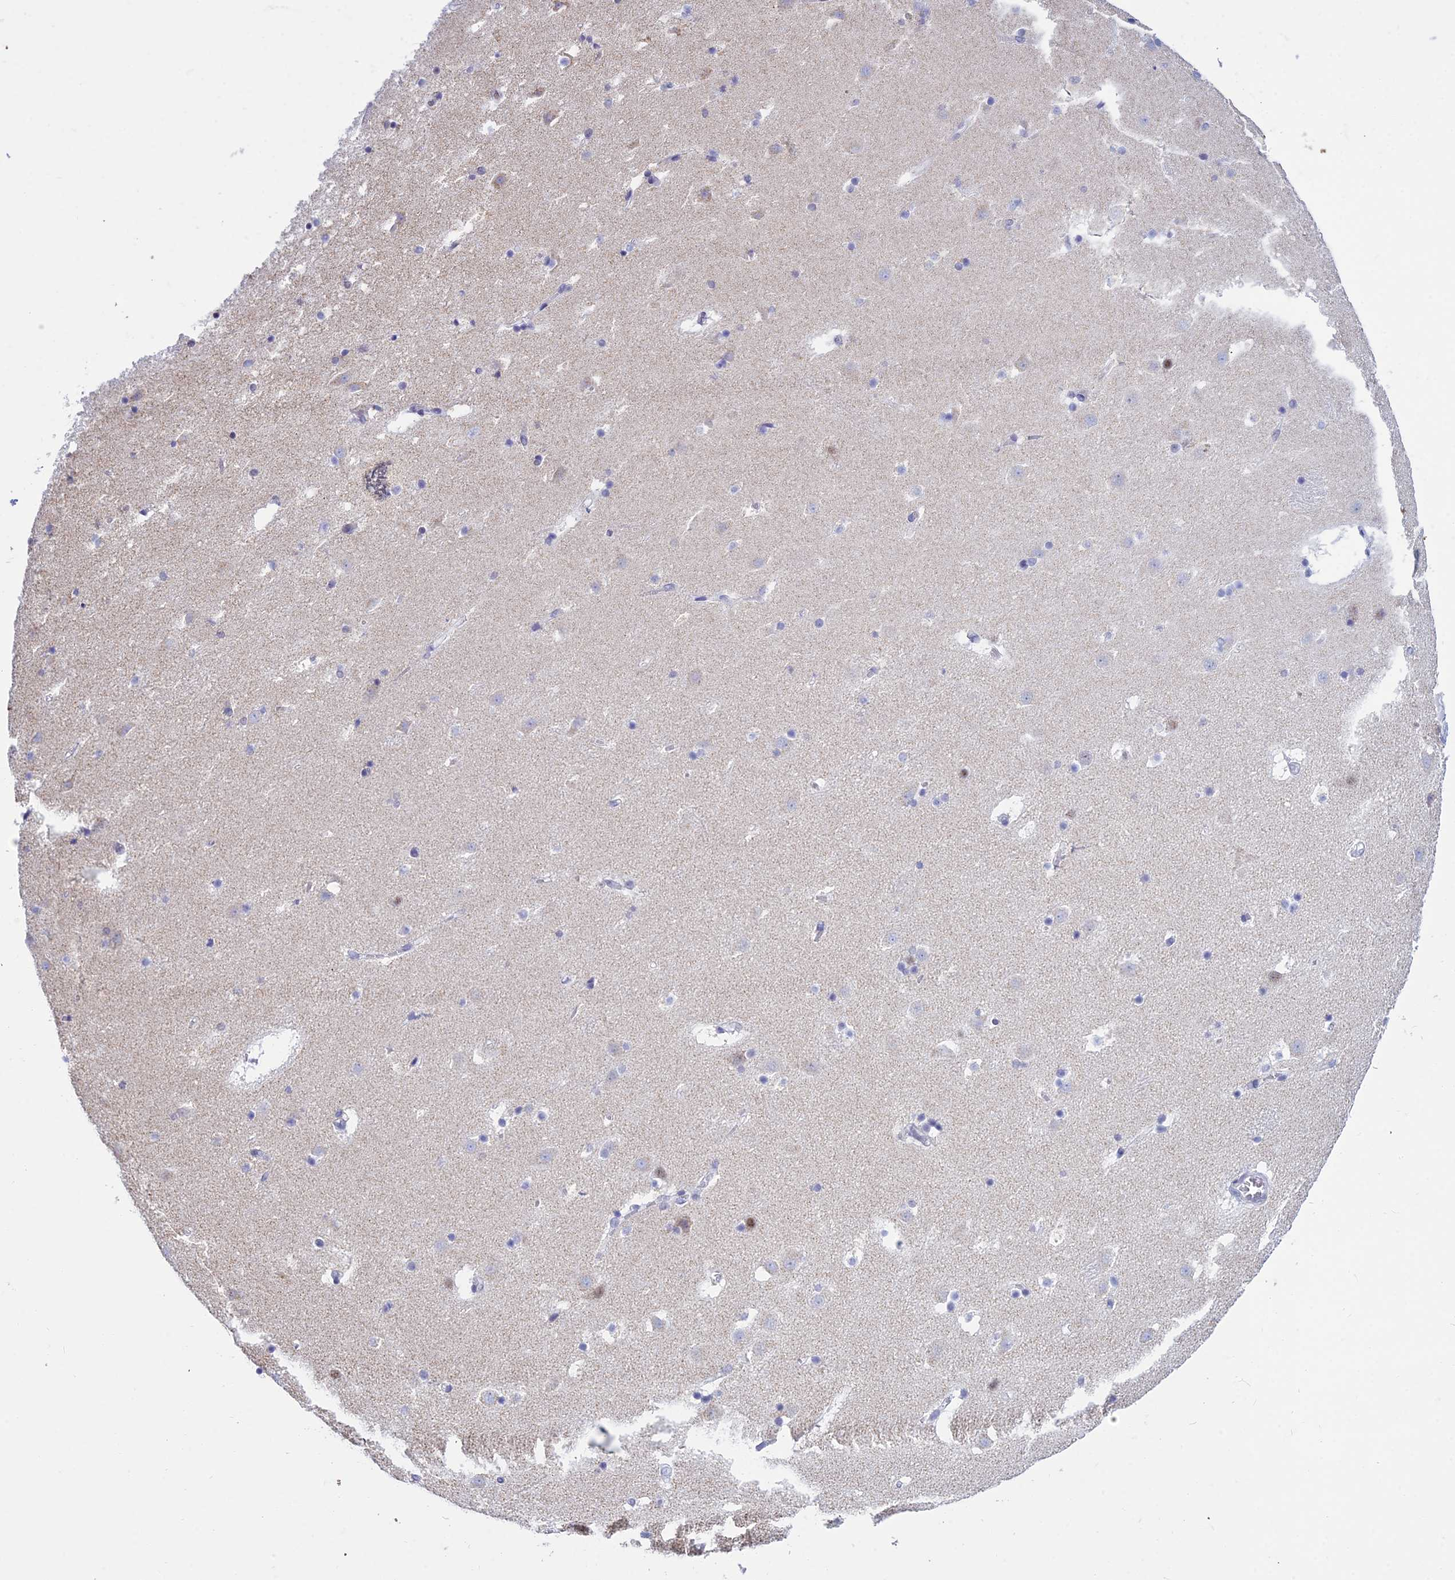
{"staining": {"intensity": "moderate", "quantity": "<25%", "location": "nuclear"}, "tissue": "caudate", "cell_type": "Glial cells", "image_type": "normal", "snomed": [{"axis": "morphology", "description": "Normal tissue, NOS"}, {"axis": "topography", "description": "Lateral ventricle wall"}], "caption": "The histopathology image demonstrates immunohistochemical staining of normal caudate. There is moderate nuclear expression is appreciated in approximately <25% of glial cells.", "gene": "KLF14", "patient": {"sex": "male", "age": 45}}